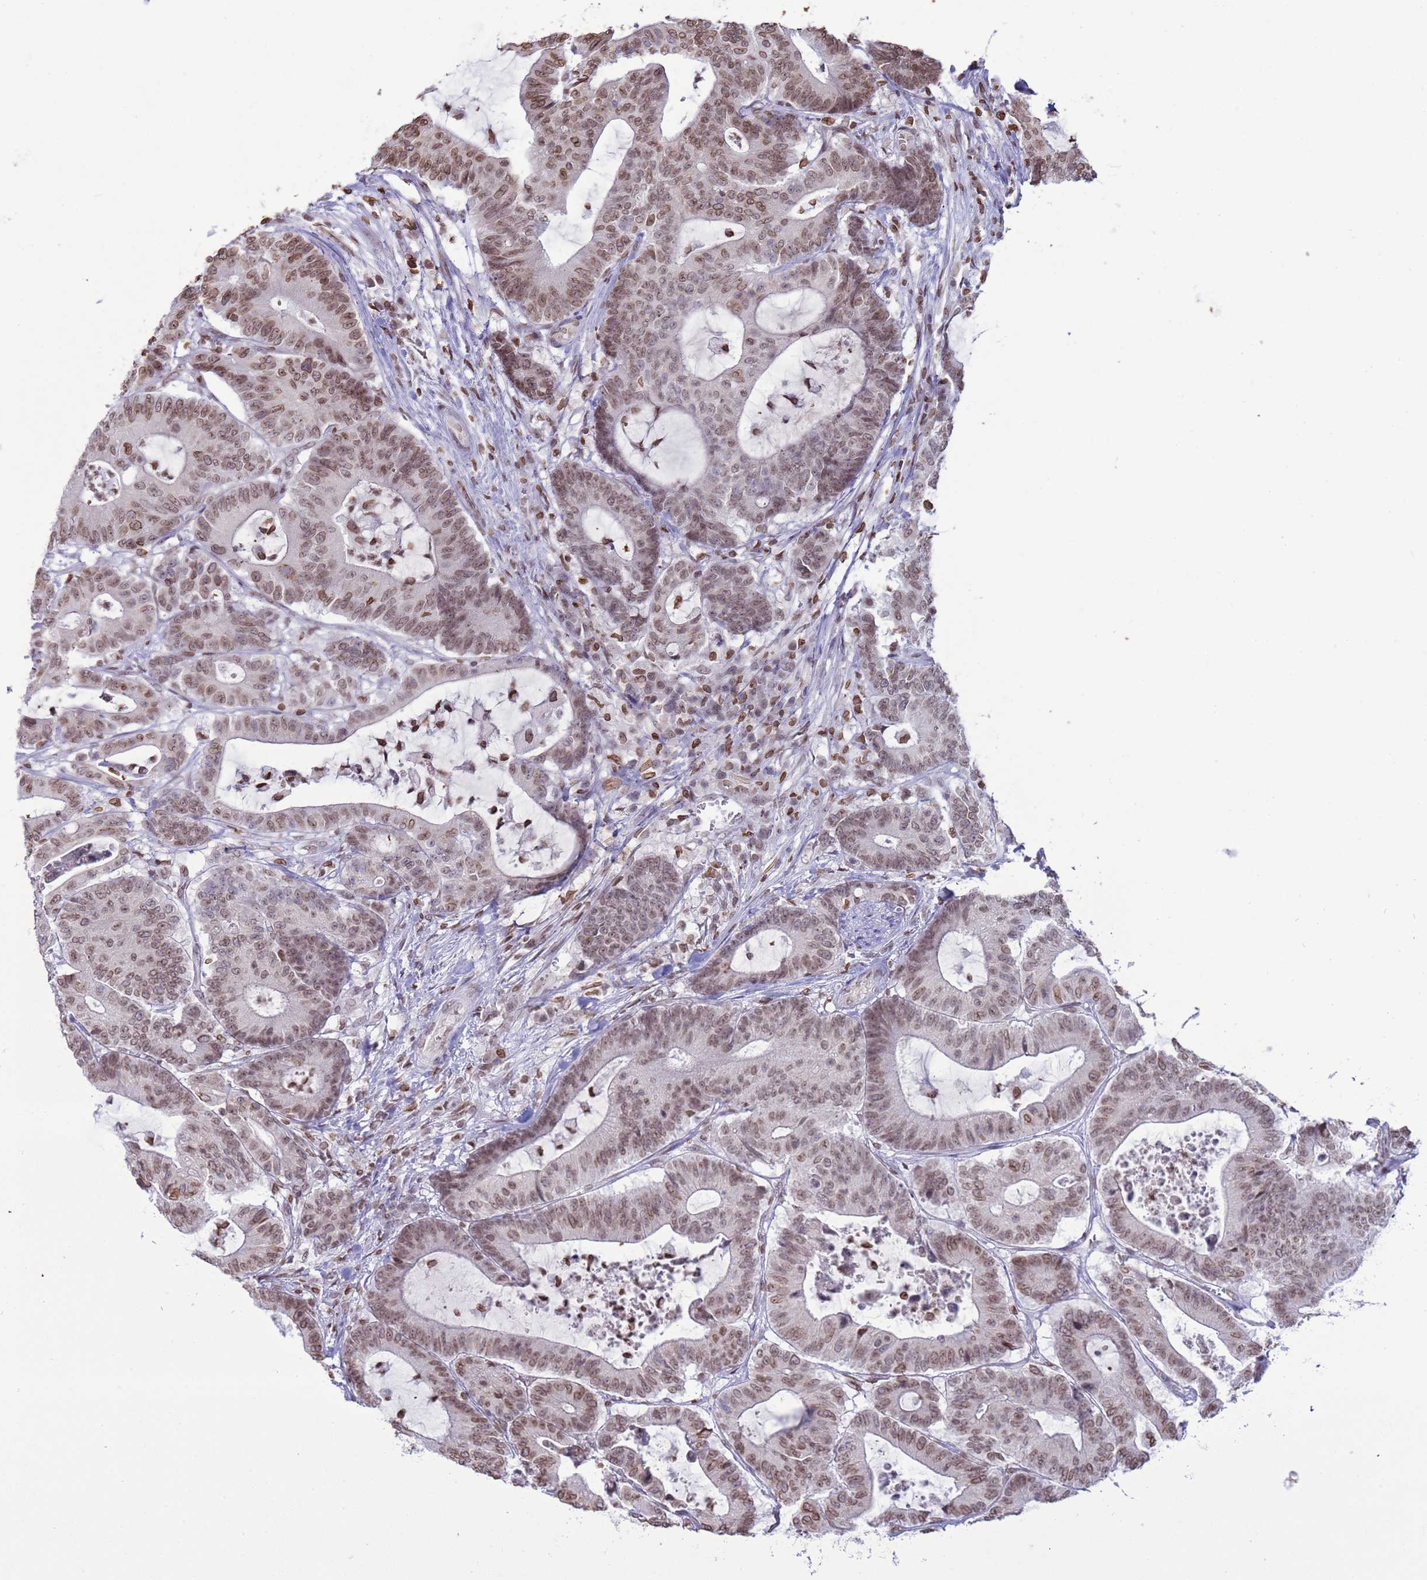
{"staining": {"intensity": "moderate", "quantity": "25%-75%", "location": "cytoplasmic/membranous,nuclear"}, "tissue": "colorectal cancer", "cell_type": "Tumor cells", "image_type": "cancer", "snomed": [{"axis": "morphology", "description": "Adenocarcinoma, NOS"}, {"axis": "topography", "description": "Colon"}], "caption": "Moderate cytoplasmic/membranous and nuclear expression for a protein is present in about 25%-75% of tumor cells of adenocarcinoma (colorectal) using immunohistochemistry (IHC).", "gene": "DHX37", "patient": {"sex": "female", "age": 84}}